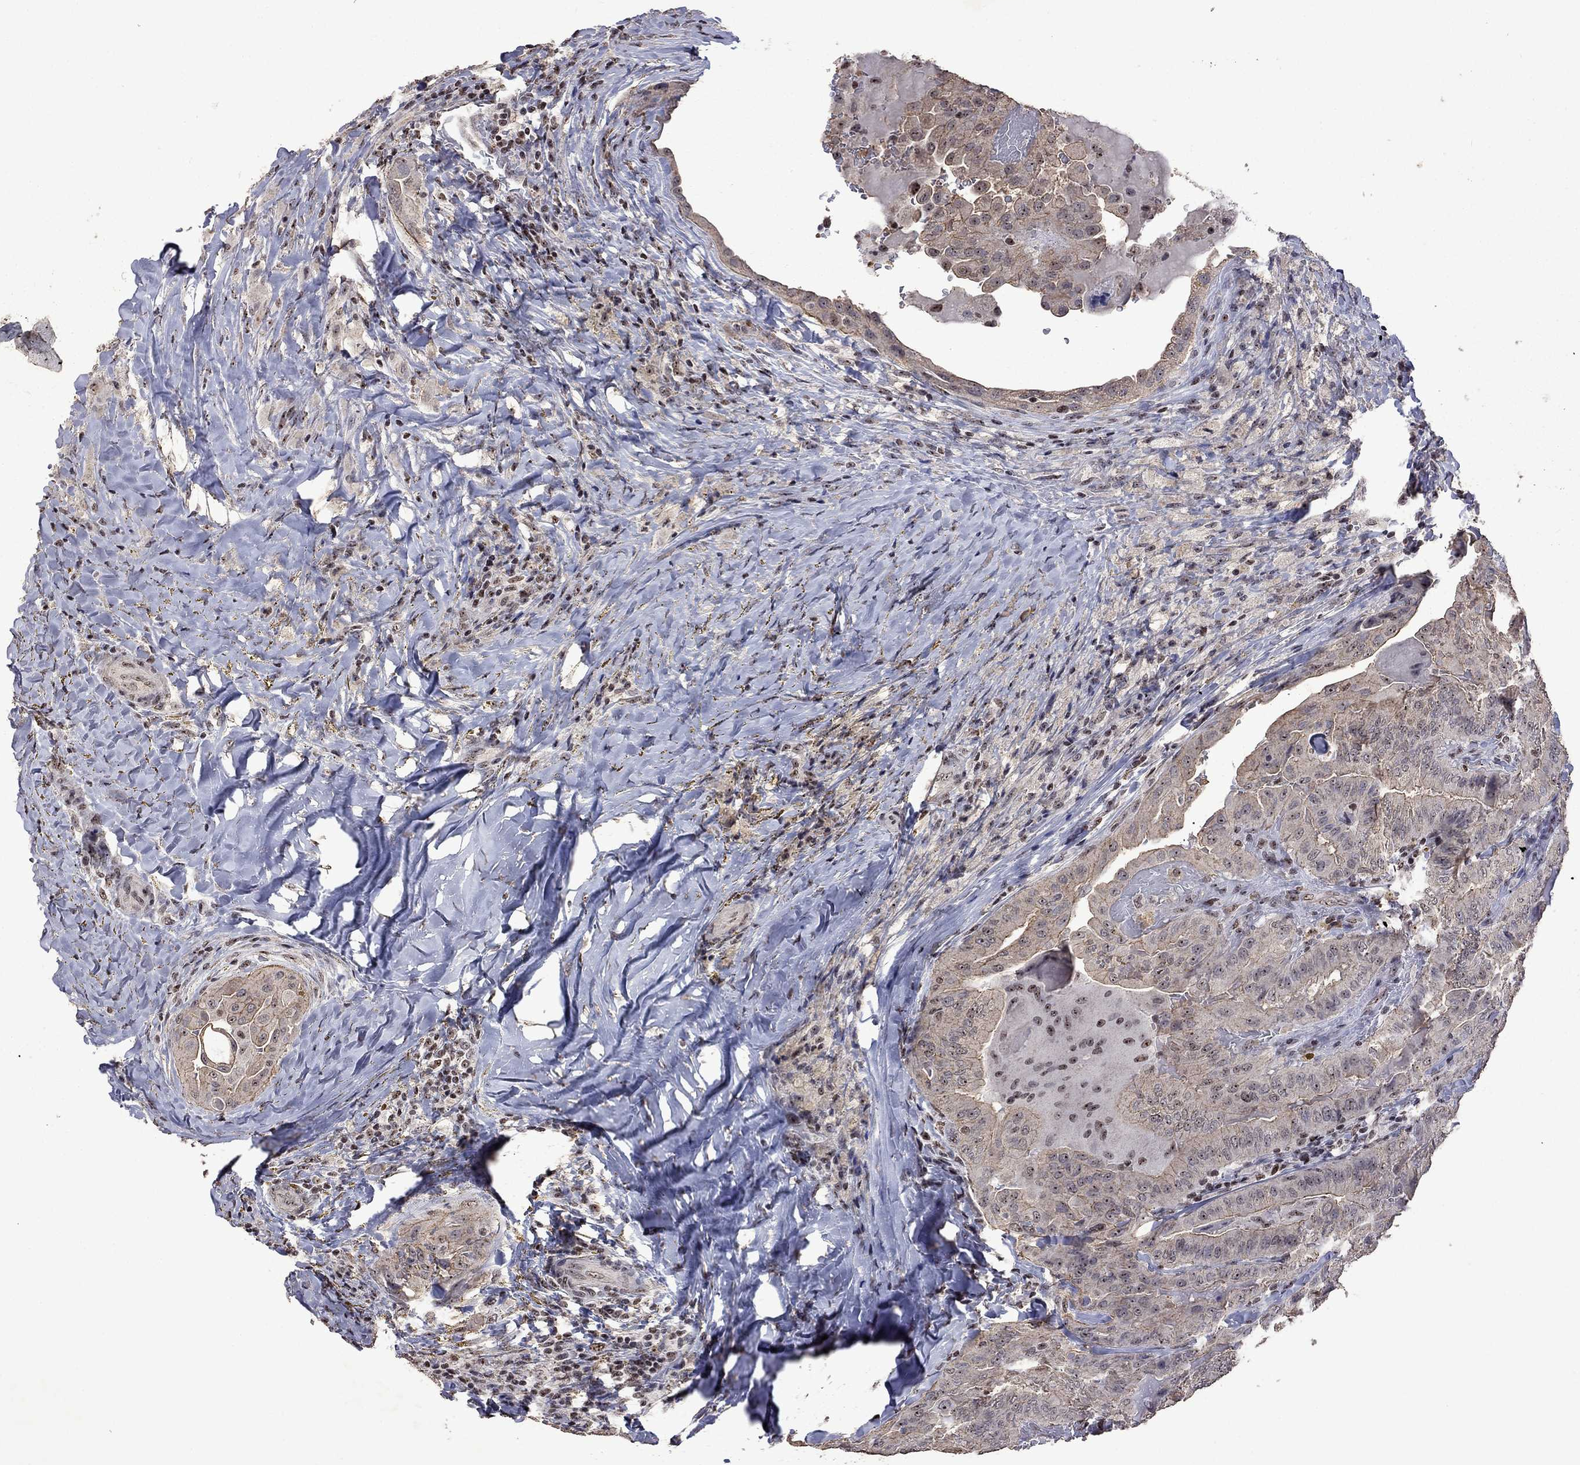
{"staining": {"intensity": "weak", "quantity": "25%-75%", "location": "cytoplasmic/membranous"}, "tissue": "thyroid cancer", "cell_type": "Tumor cells", "image_type": "cancer", "snomed": [{"axis": "morphology", "description": "Papillary adenocarcinoma, NOS"}, {"axis": "topography", "description": "Thyroid gland"}], "caption": "High-magnification brightfield microscopy of thyroid cancer stained with DAB (3,3'-diaminobenzidine) (brown) and counterstained with hematoxylin (blue). tumor cells exhibit weak cytoplasmic/membranous positivity is identified in approximately25%-75% of cells. (DAB = brown stain, brightfield microscopy at high magnification).", "gene": "SPOUT1", "patient": {"sex": "female", "age": 68}}